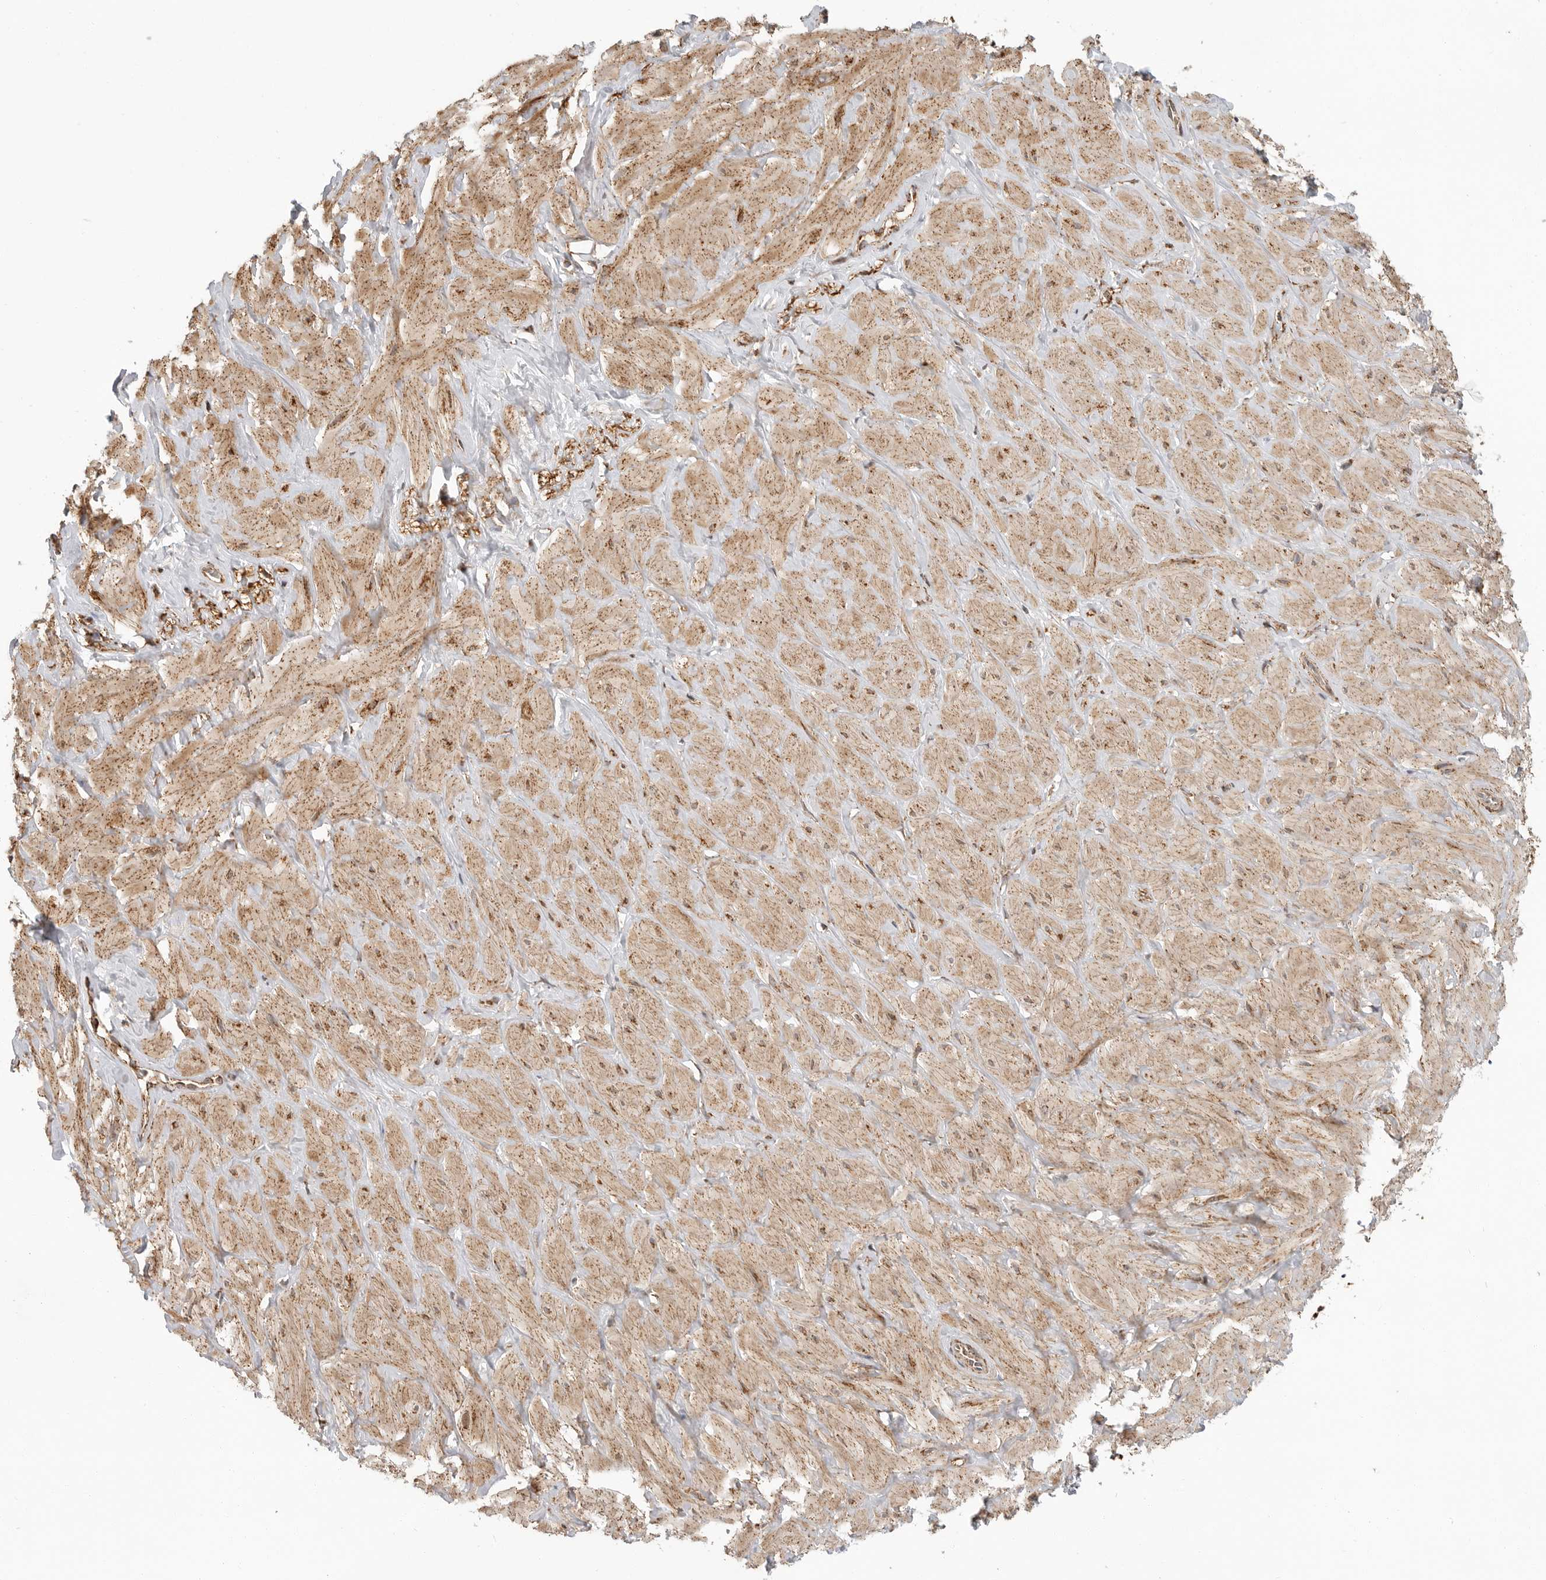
{"staining": {"intensity": "weak", "quantity": ">75%", "location": "cytoplasmic/membranous"}, "tissue": "adipose tissue", "cell_type": "Adipocytes", "image_type": "normal", "snomed": [{"axis": "morphology", "description": "Normal tissue, NOS"}, {"axis": "topography", "description": "Adipose tissue"}, {"axis": "topography", "description": "Vascular tissue"}, {"axis": "topography", "description": "Peripheral nerve tissue"}], "caption": "Immunohistochemistry (IHC) micrograph of unremarkable adipose tissue: human adipose tissue stained using immunohistochemistry demonstrates low levels of weak protein expression localized specifically in the cytoplasmic/membranous of adipocytes, appearing as a cytoplasmic/membranous brown color.", "gene": "GCNT2", "patient": {"sex": "male", "age": 25}}